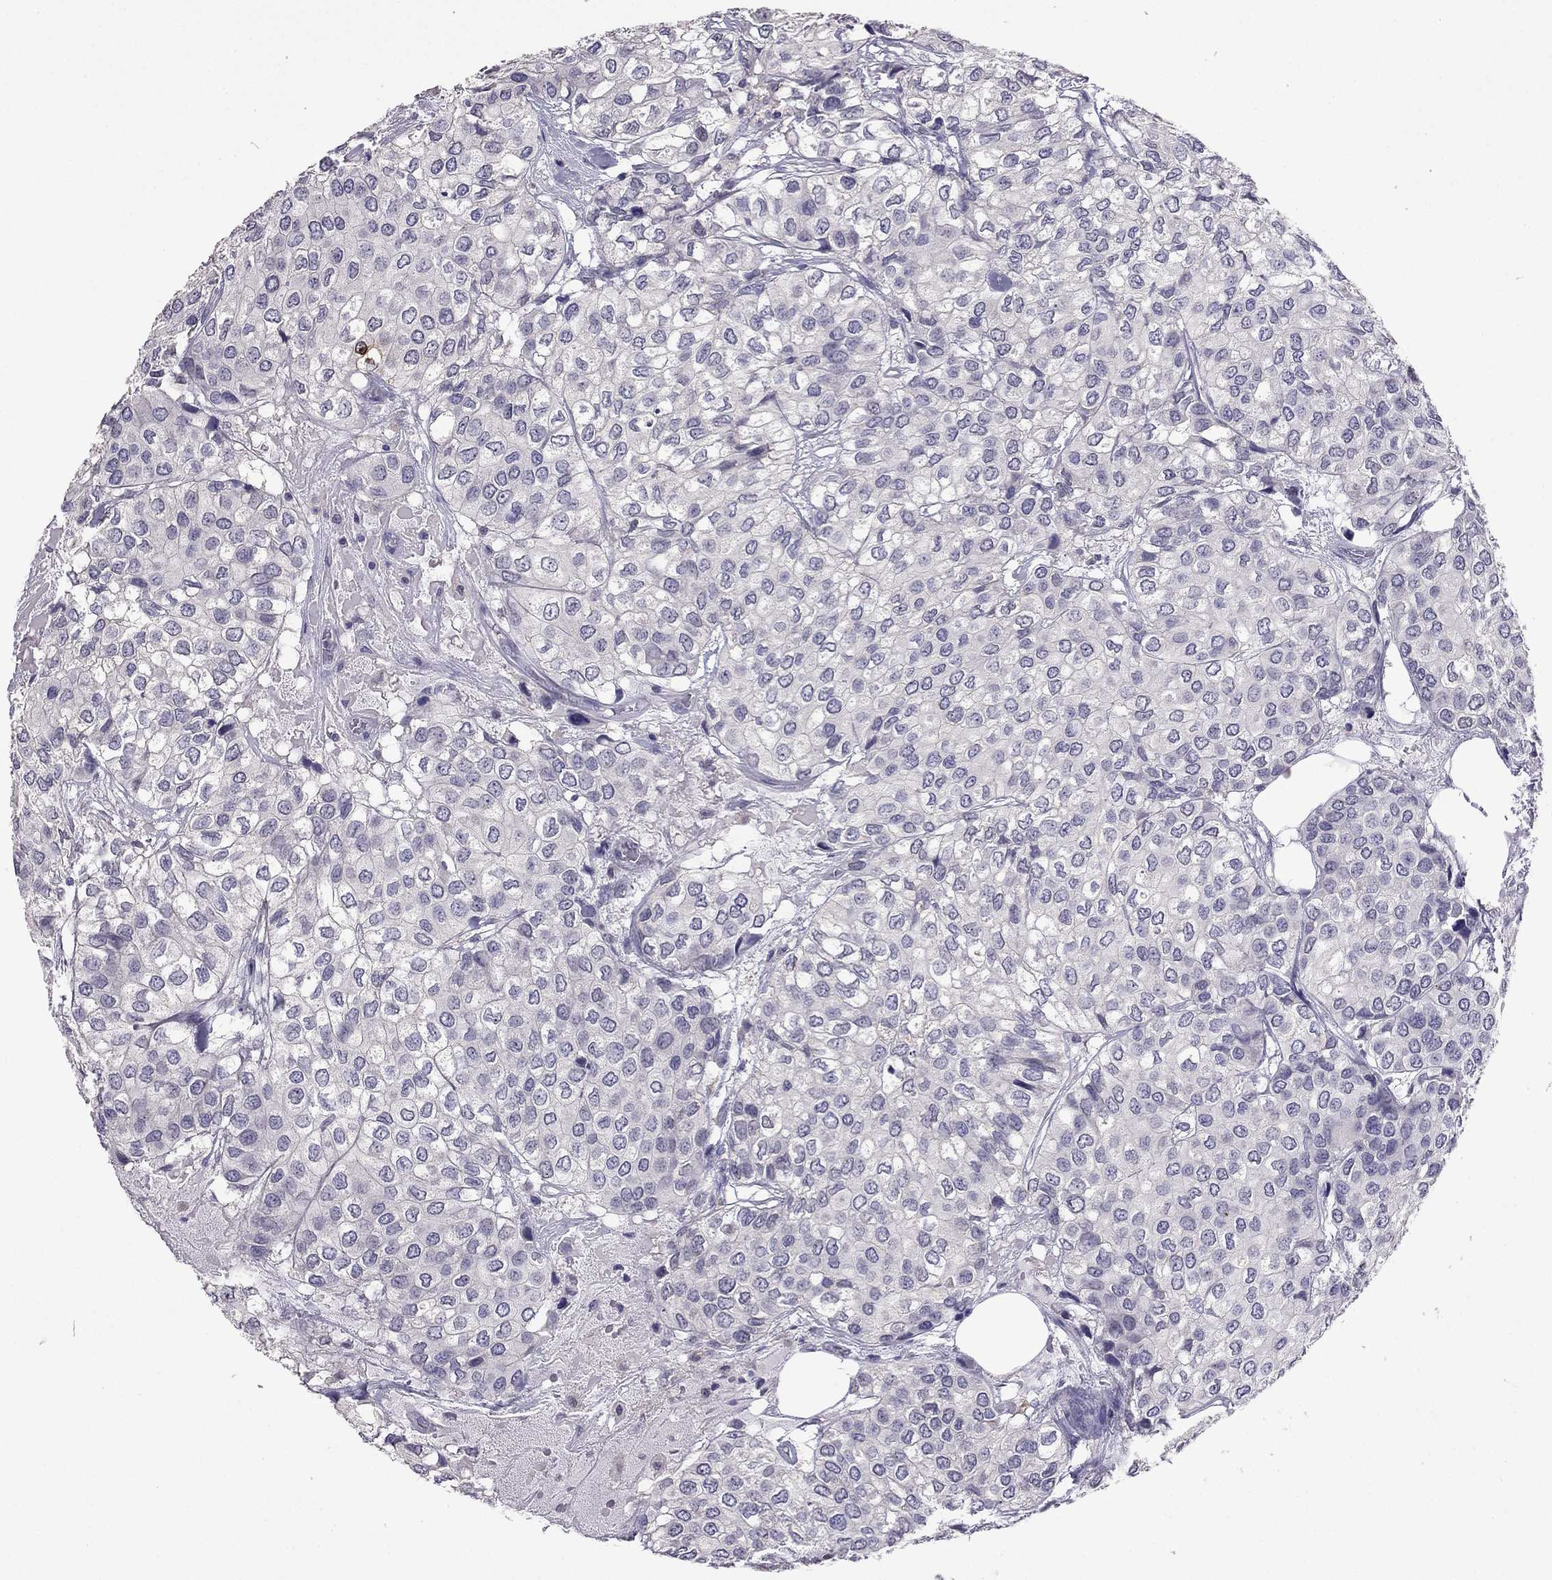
{"staining": {"intensity": "negative", "quantity": "none", "location": "none"}, "tissue": "urothelial cancer", "cell_type": "Tumor cells", "image_type": "cancer", "snomed": [{"axis": "morphology", "description": "Urothelial carcinoma, High grade"}, {"axis": "topography", "description": "Urinary bladder"}], "caption": "This is an immunohistochemistry histopathology image of high-grade urothelial carcinoma. There is no expression in tumor cells.", "gene": "AQP9", "patient": {"sex": "male", "age": 73}}